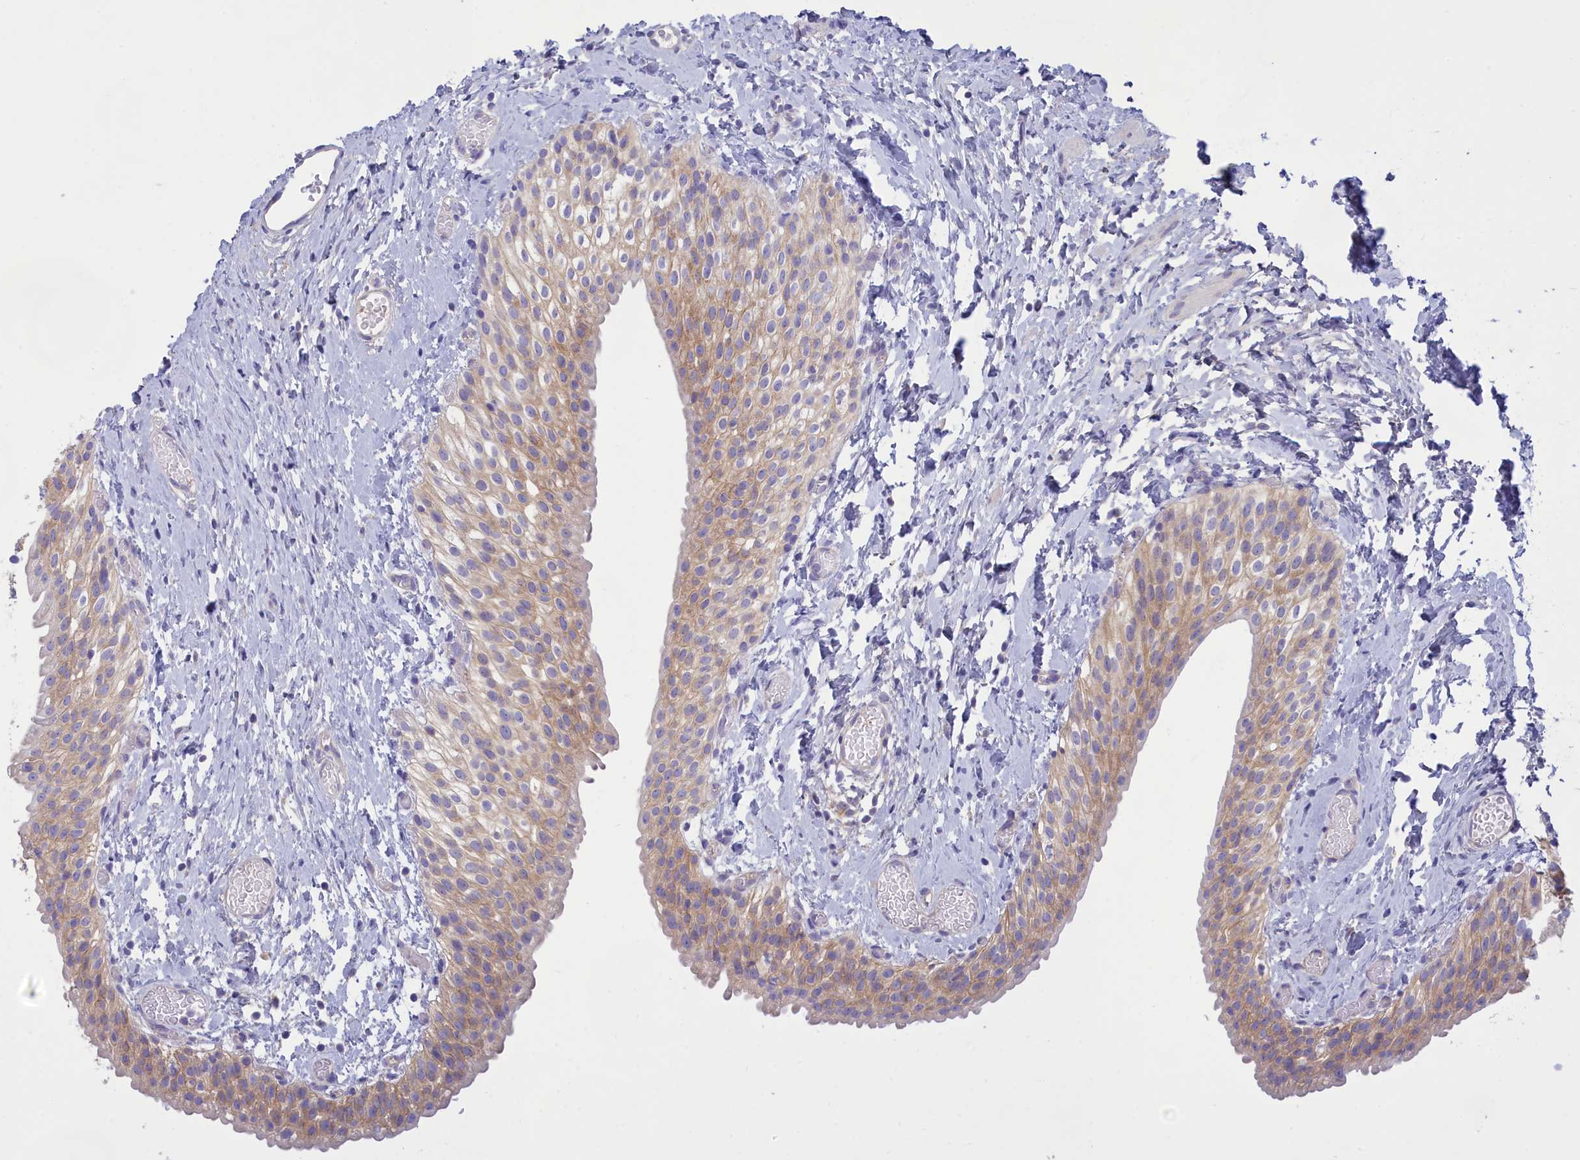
{"staining": {"intensity": "weak", "quantity": ">75%", "location": "cytoplasmic/membranous"}, "tissue": "urinary bladder", "cell_type": "Urothelial cells", "image_type": "normal", "snomed": [{"axis": "morphology", "description": "Normal tissue, NOS"}, {"axis": "topography", "description": "Urinary bladder"}], "caption": "Urothelial cells show weak cytoplasmic/membranous expression in about >75% of cells in normal urinary bladder. The protein is shown in brown color, while the nuclei are stained blue.", "gene": "TMEM30B", "patient": {"sex": "male", "age": 1}}